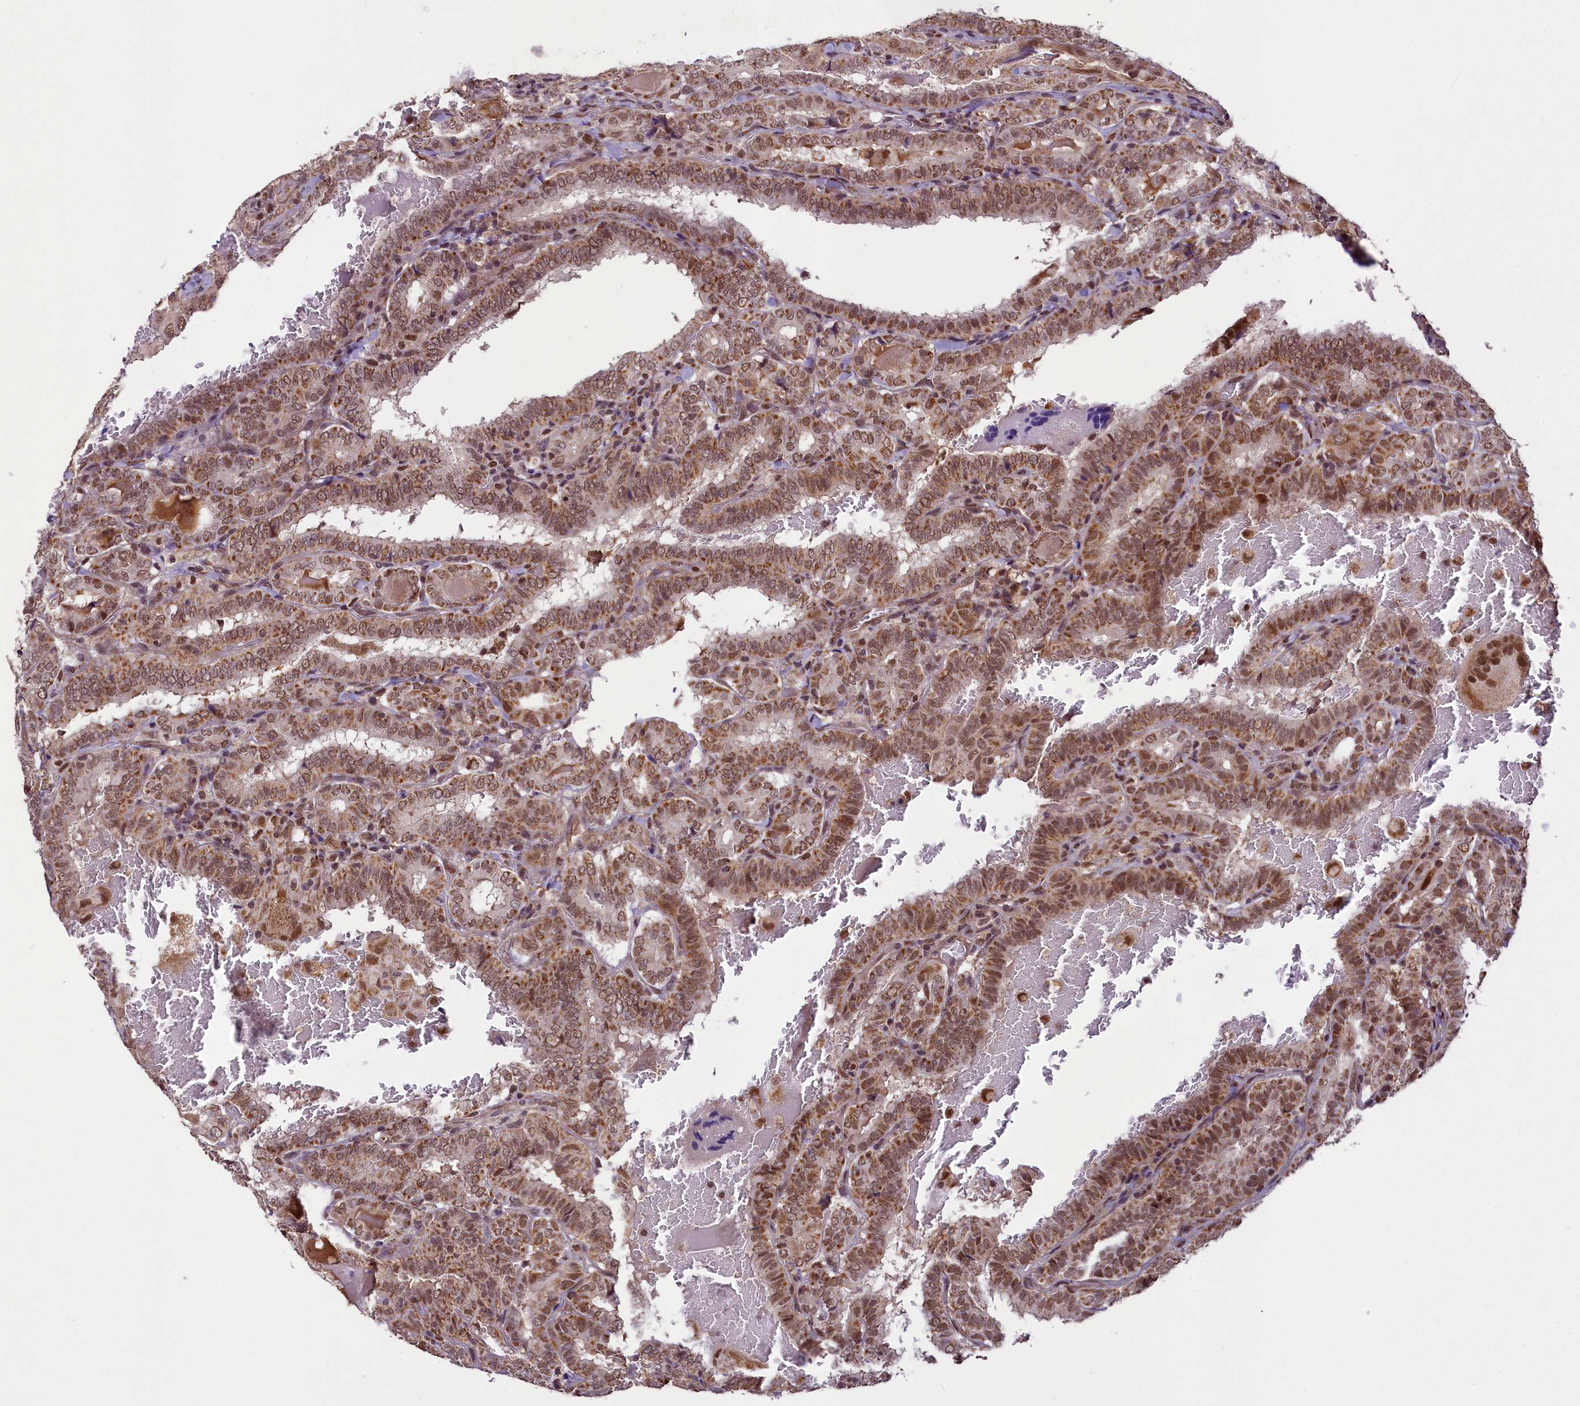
{"staining": {"intensity": "moderate", "quantity": ">75%", "location": "cytoplasmic/membranous,nuclear"}, "tissue": "thyroid cancer", "cell_type": "Tumor cells", "image_type": "cancer", "snomed": [{"axis": "morphology", "description": "Papillary adenocarcinoma, NOS"}, {"axis": "topography", "description": "Thyroid gland"}], "caption": "Brown immunohistochemical staining in human thyroid cancer demonstrates moderate cytoplasmic/membranous and nuclear expression in approximately >75% of tumor cells.", "gene": "PAF1", "patient": {"sex": "female", "age": 72}}